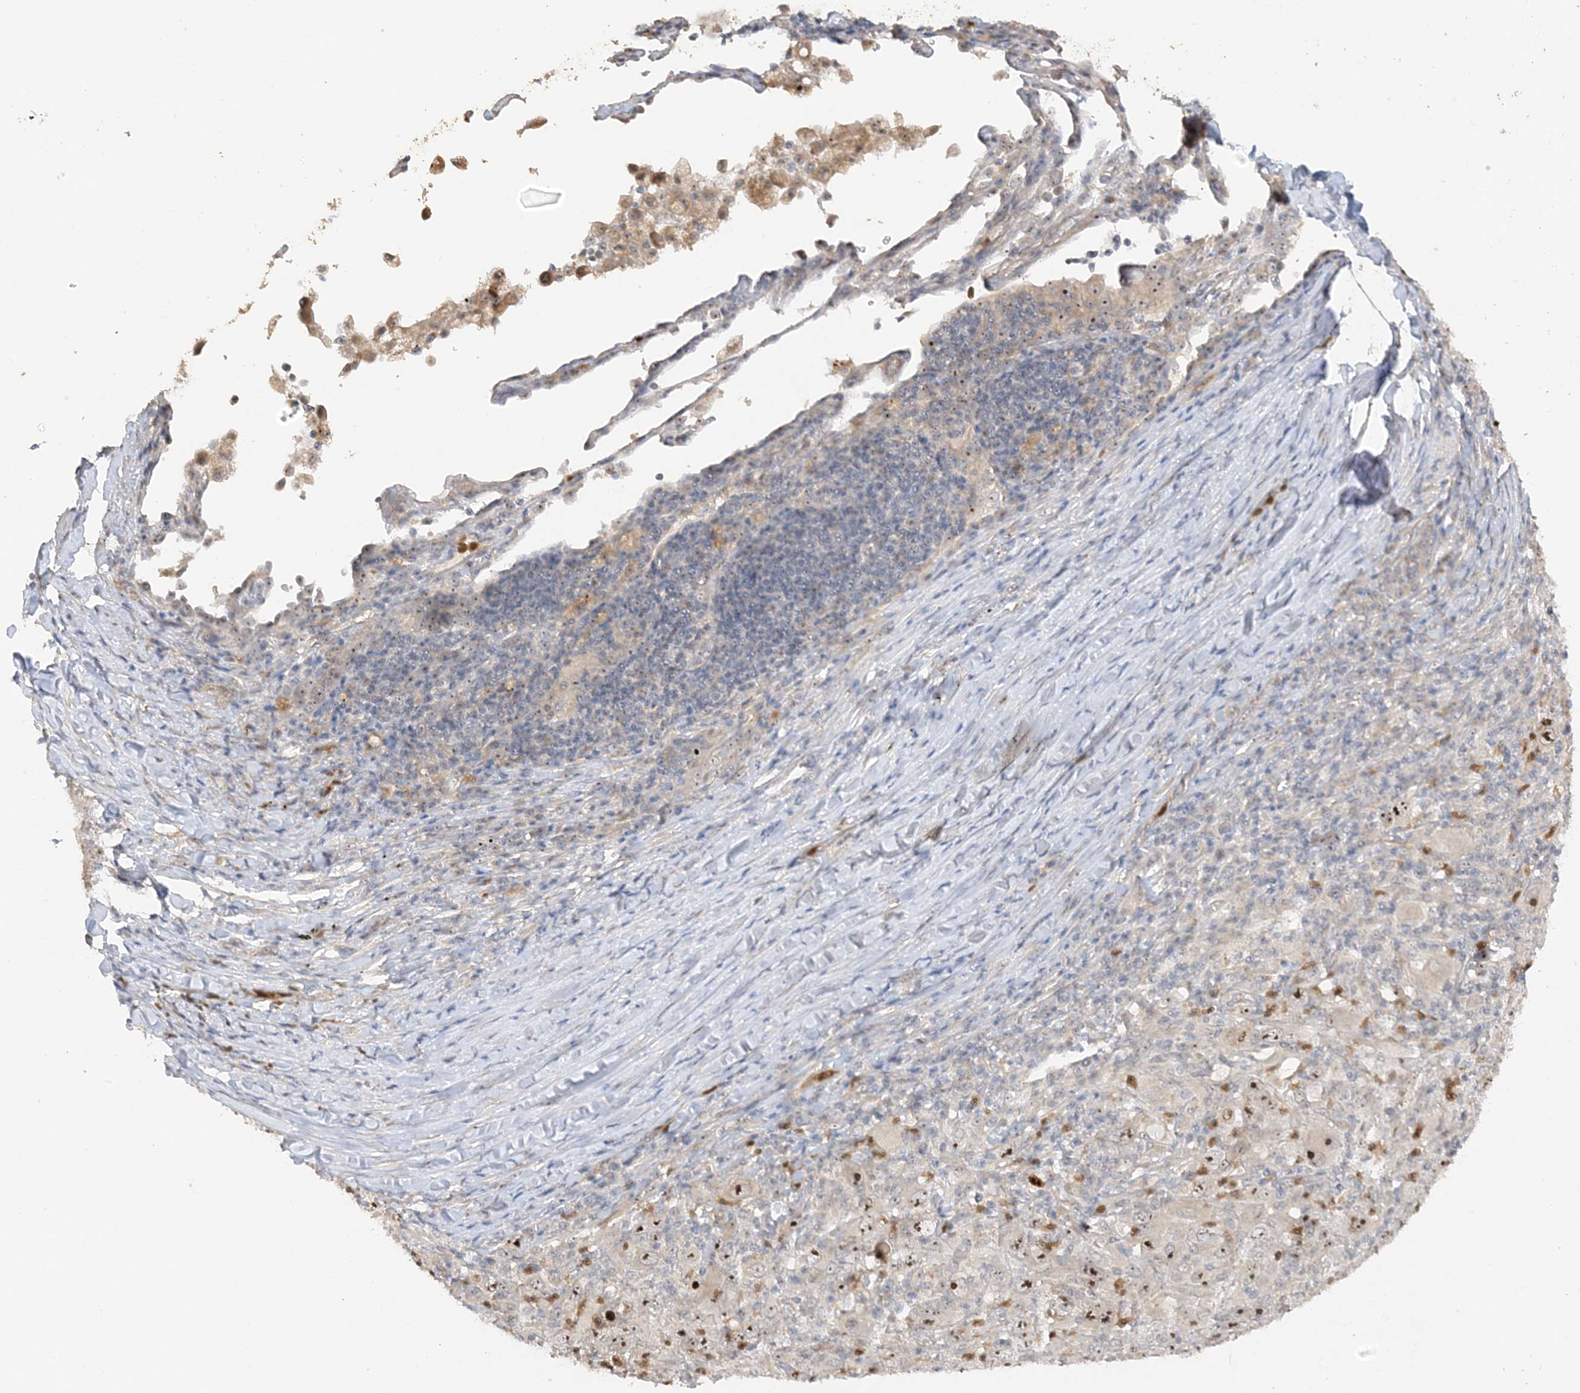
{"staining": {"intensity": "strong", "quantity": "25%-75%", "location": "nuclear"}, "tissue": "melanoma", "cell_type": "Tumor cells", "image_type": "cancer", "snomed": [{"axis": "morphology", "description": "Malignant melanoma, Metastatic site"}, {"axis": "topography", "description": "Skin"}], "caption": "Tumor cells display high levels of strong nuclear positivity in approximately 25%-75% of cells in melanoma.", "gene": "DDX18", "patient": {"sex": "female", "age": 56}}